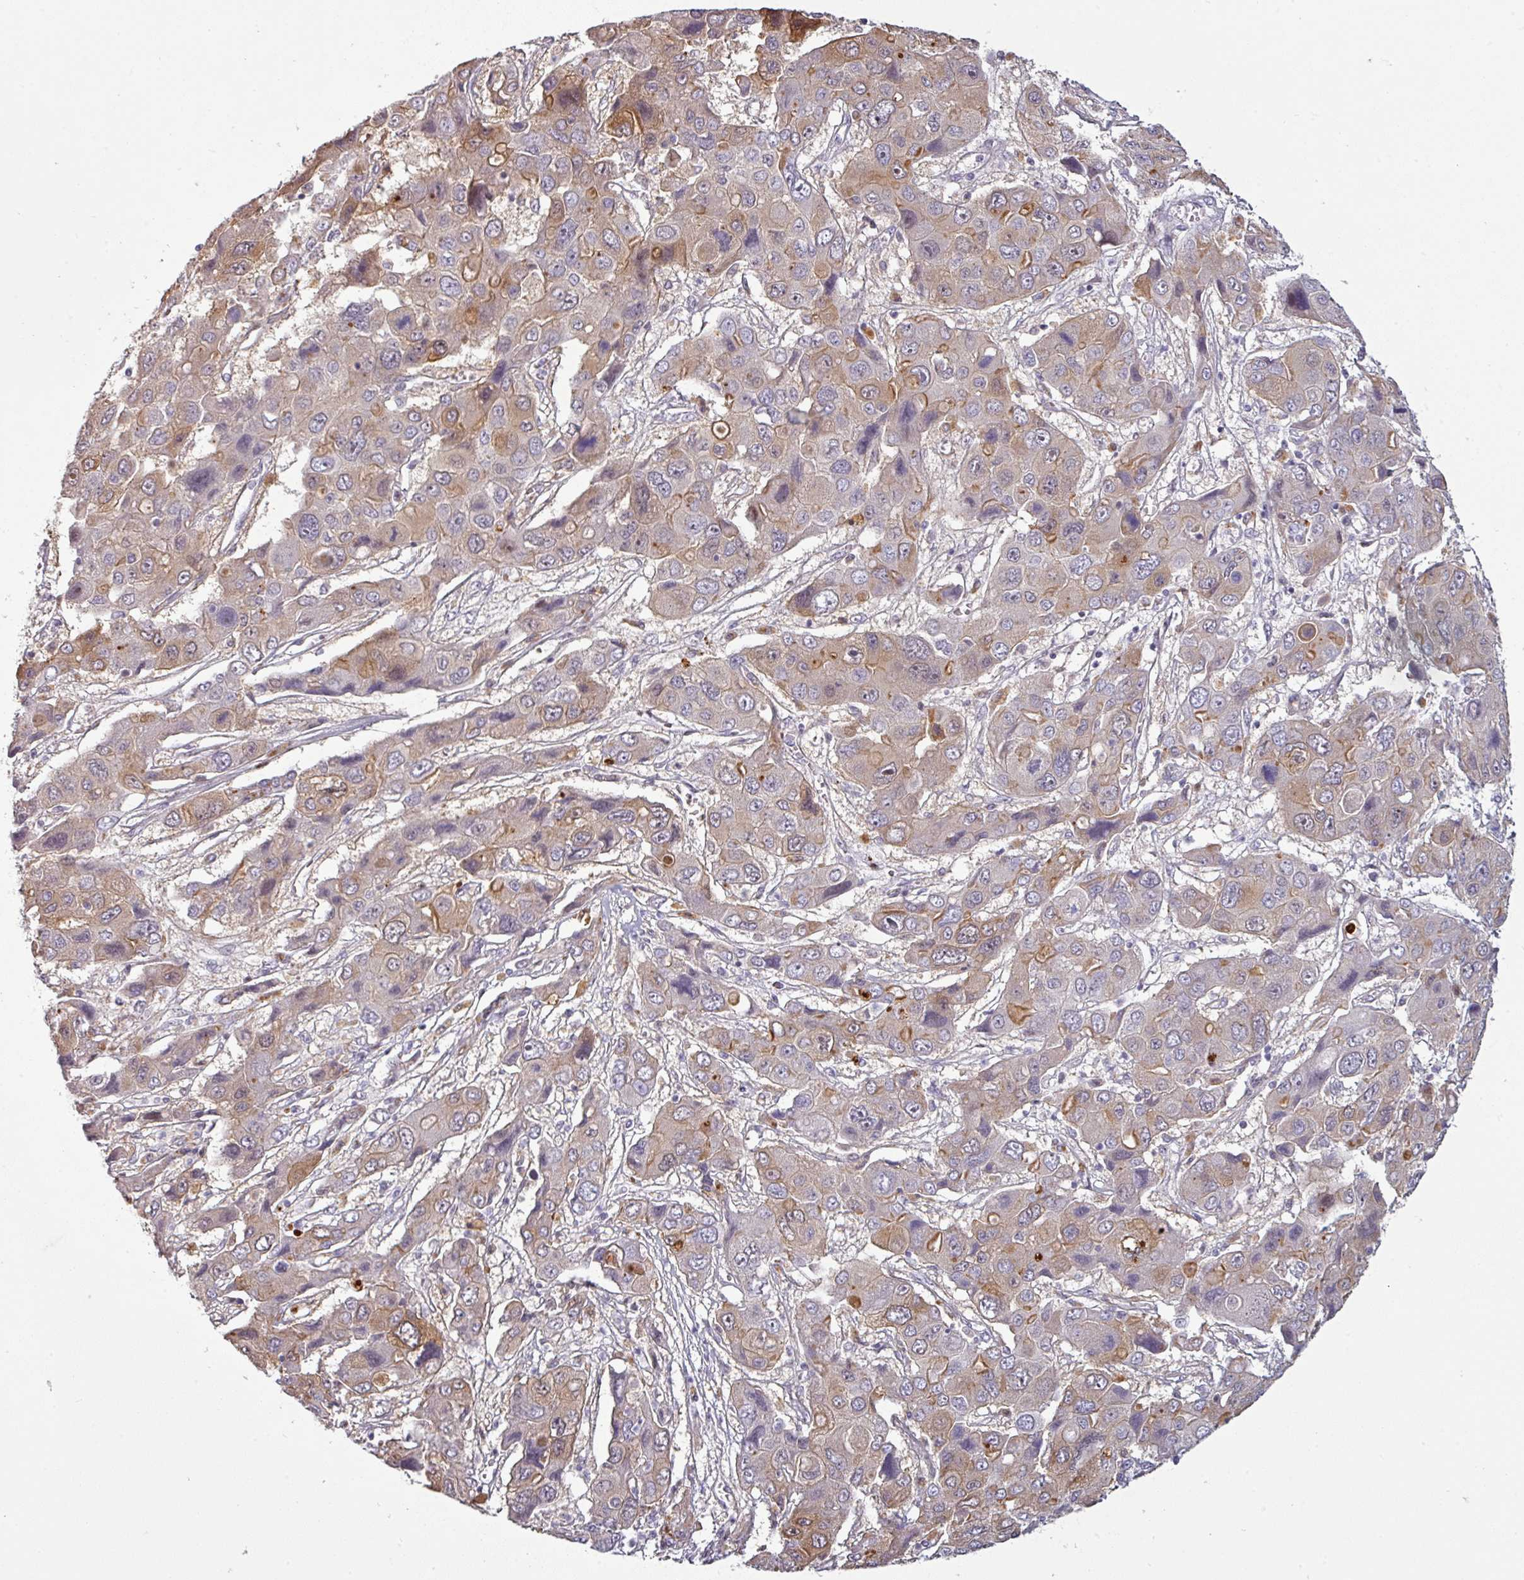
{"staining": {"intensity": "moderate", "quantity": "<25%", "location": "cytoplasmic/membranous"}, "tissue": "liver cancer", "cell_type": "Tumor cells", "image_type": "cancer", "snomed": [{"axis": "morphology", "description": "Cholangiocarcinoma"}, {"axis": "topography", "description": "Liver"}], "caption": "Liver cancer tissue exhibits moderate cytoplasmic/membranous expression in approximately <25% of tumor cells", "gene": "C2orf16", "patient": {"sex": "male", "age": 67}}